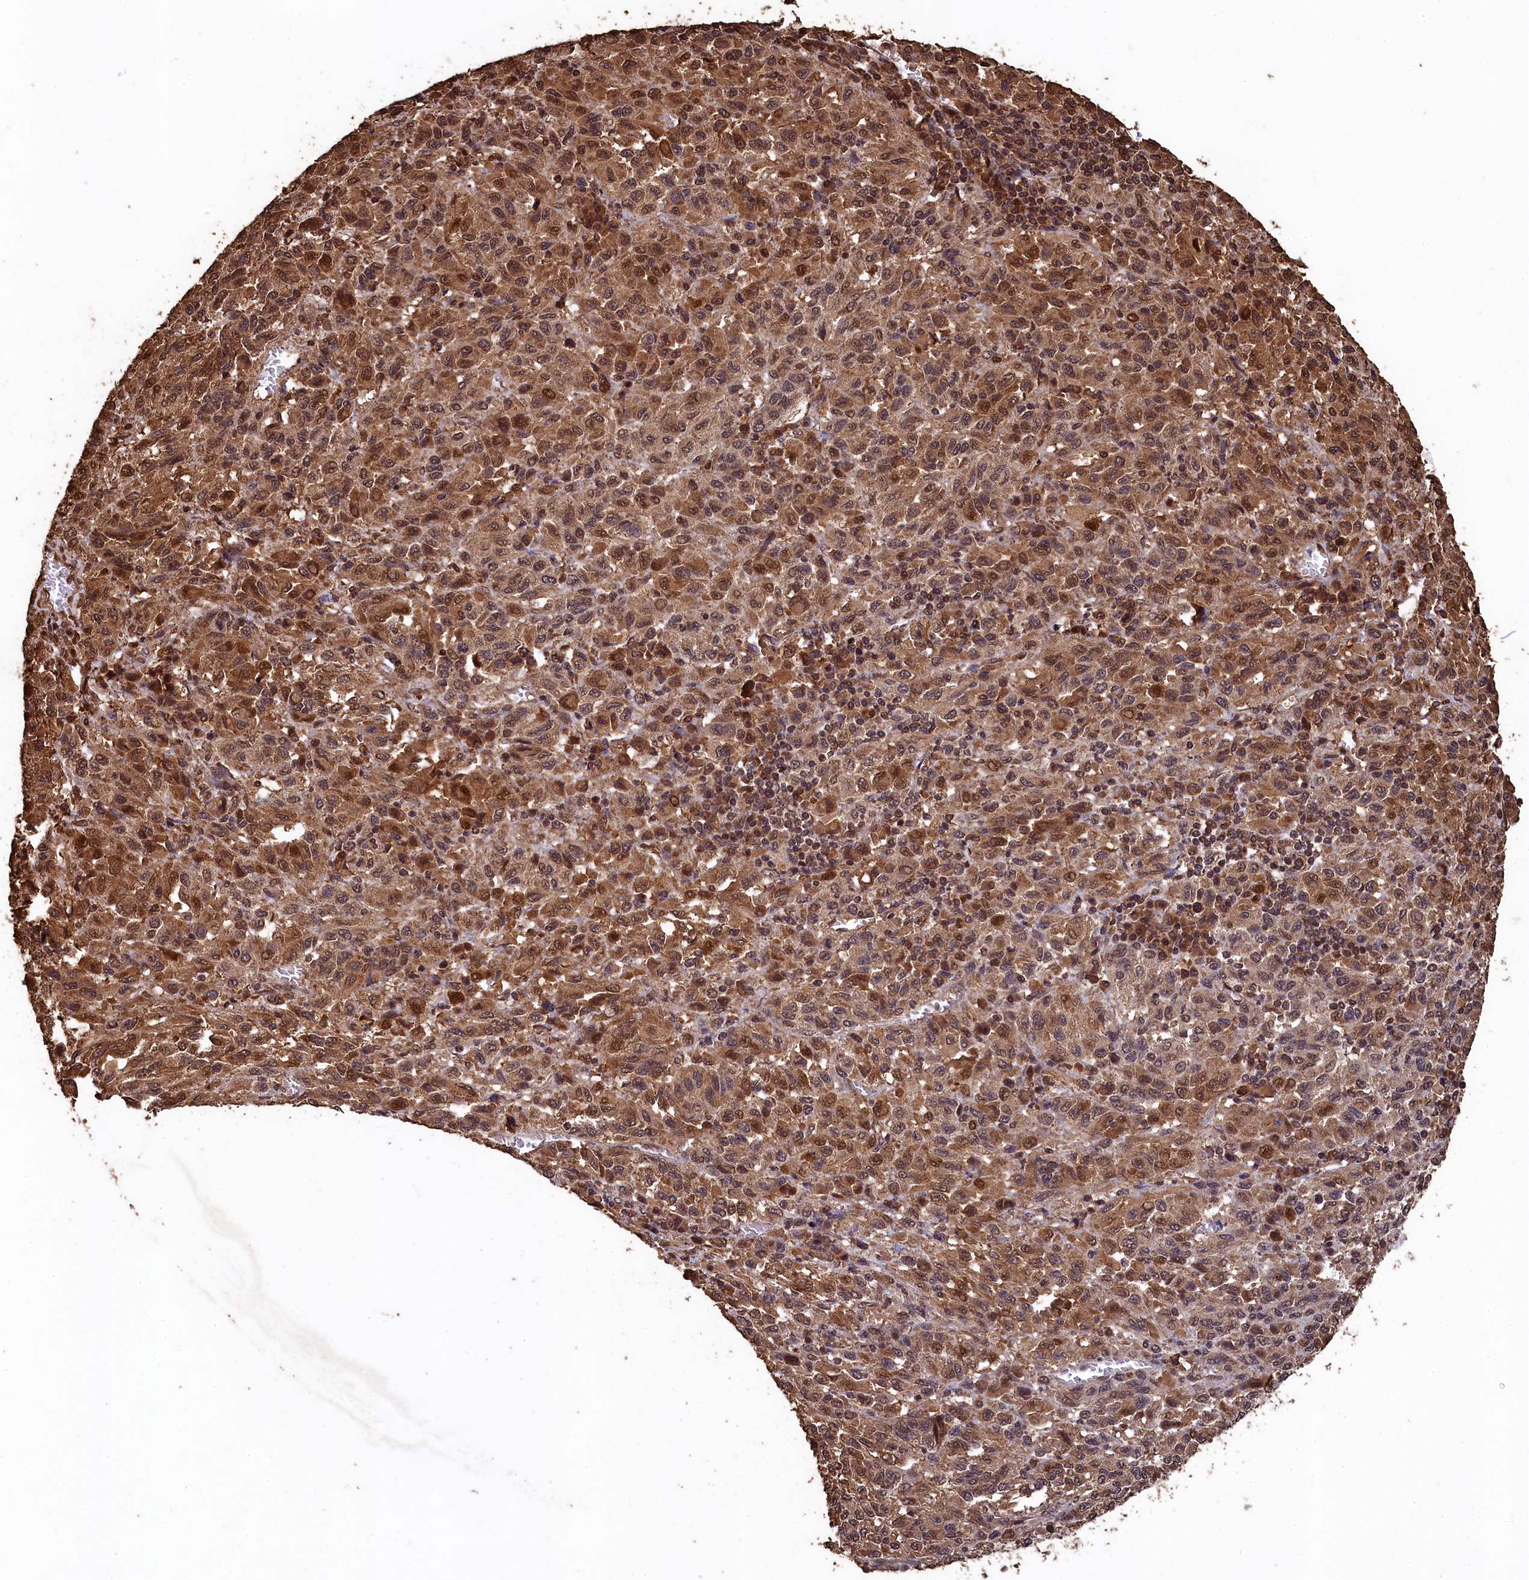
{"staining": {"intensity": "moderate", "quantity": ">75%", "location": "cytoplasmic/membranous,nuclear"}, "tissue": "melanoma", "cell_type": "Tumor cells", "image_type": "cancer", "snomed": [{"axis": "morphology", "description": "Malignant melanoma, Metastatic site"}, {"axis": "topography", "description": "Lung"}], "caption": "Immunohistochemical staining of melanoma exhibits medium levels of moderate cytoplasmic/membranous and nuclear protein staining in approximately >75% of tumor cells.", "gene": "CEP57L1", "patient": {"sex": "male", "age": 64}}